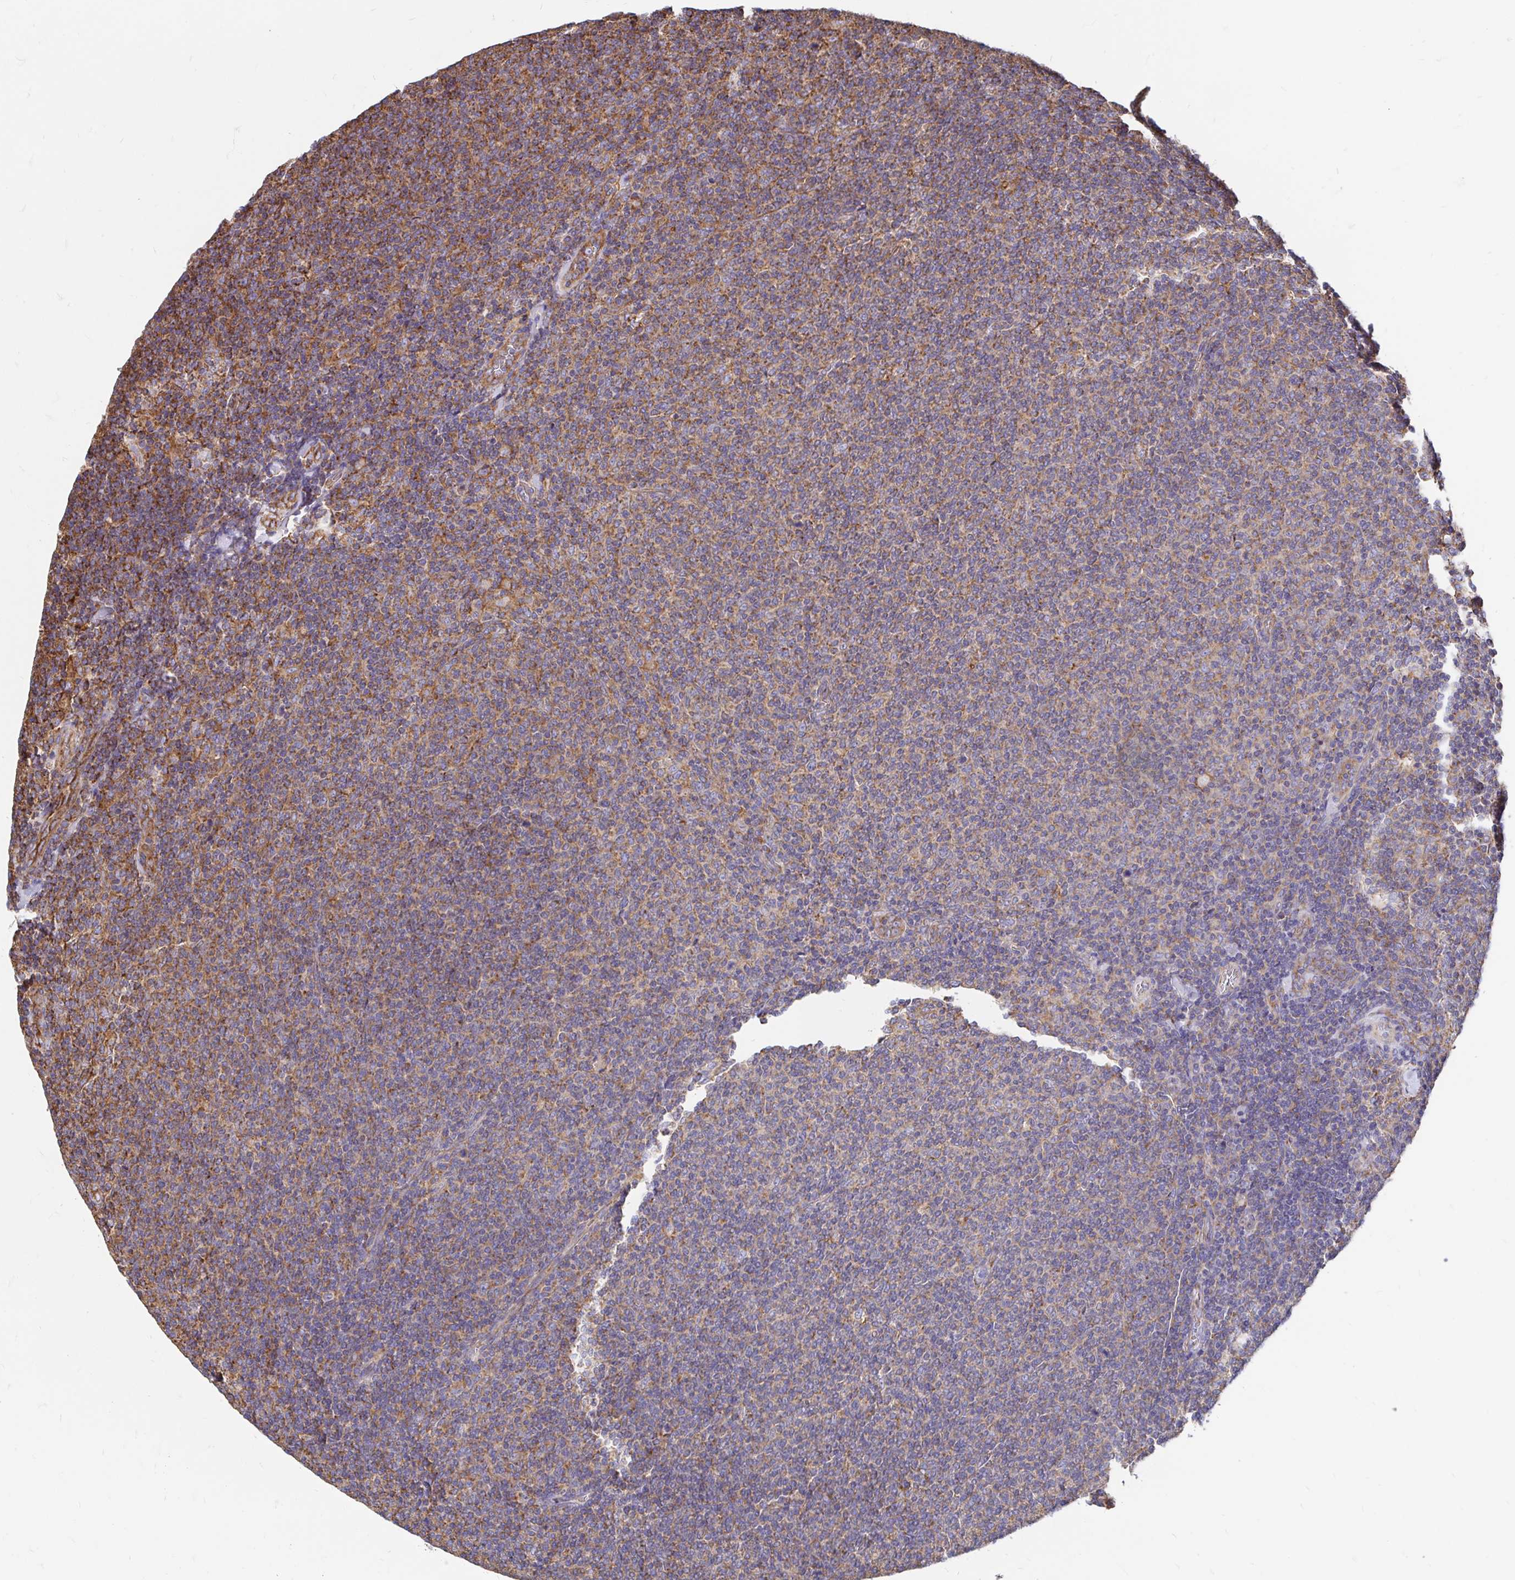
{"staining": {"intensity": "moderate", "quantity": ">75%", "location": "cytoplasmic/membranous"}, "tissue": "lymphoma", "cell_type": "Tumor cells", "image_type": "cancer", "snomed": [{"axis": "morphology", "description": "Malignant lymphoma, non-Hodgkin's type, Low grade"}, {"axis": "topography", "description": "Lymph node"}], "caption": "A medium amount of moderate cytoplasmic/membranous staining is identified in about >75% of tumor cells in malignant lymphoma, non-Hodgkin's type (low-grade) tissue. (brown staining indicates protein expression, while blue staining denotes nuclei).", "gene": "CLTC", "patient": {"sex": "male", "age": 52}}